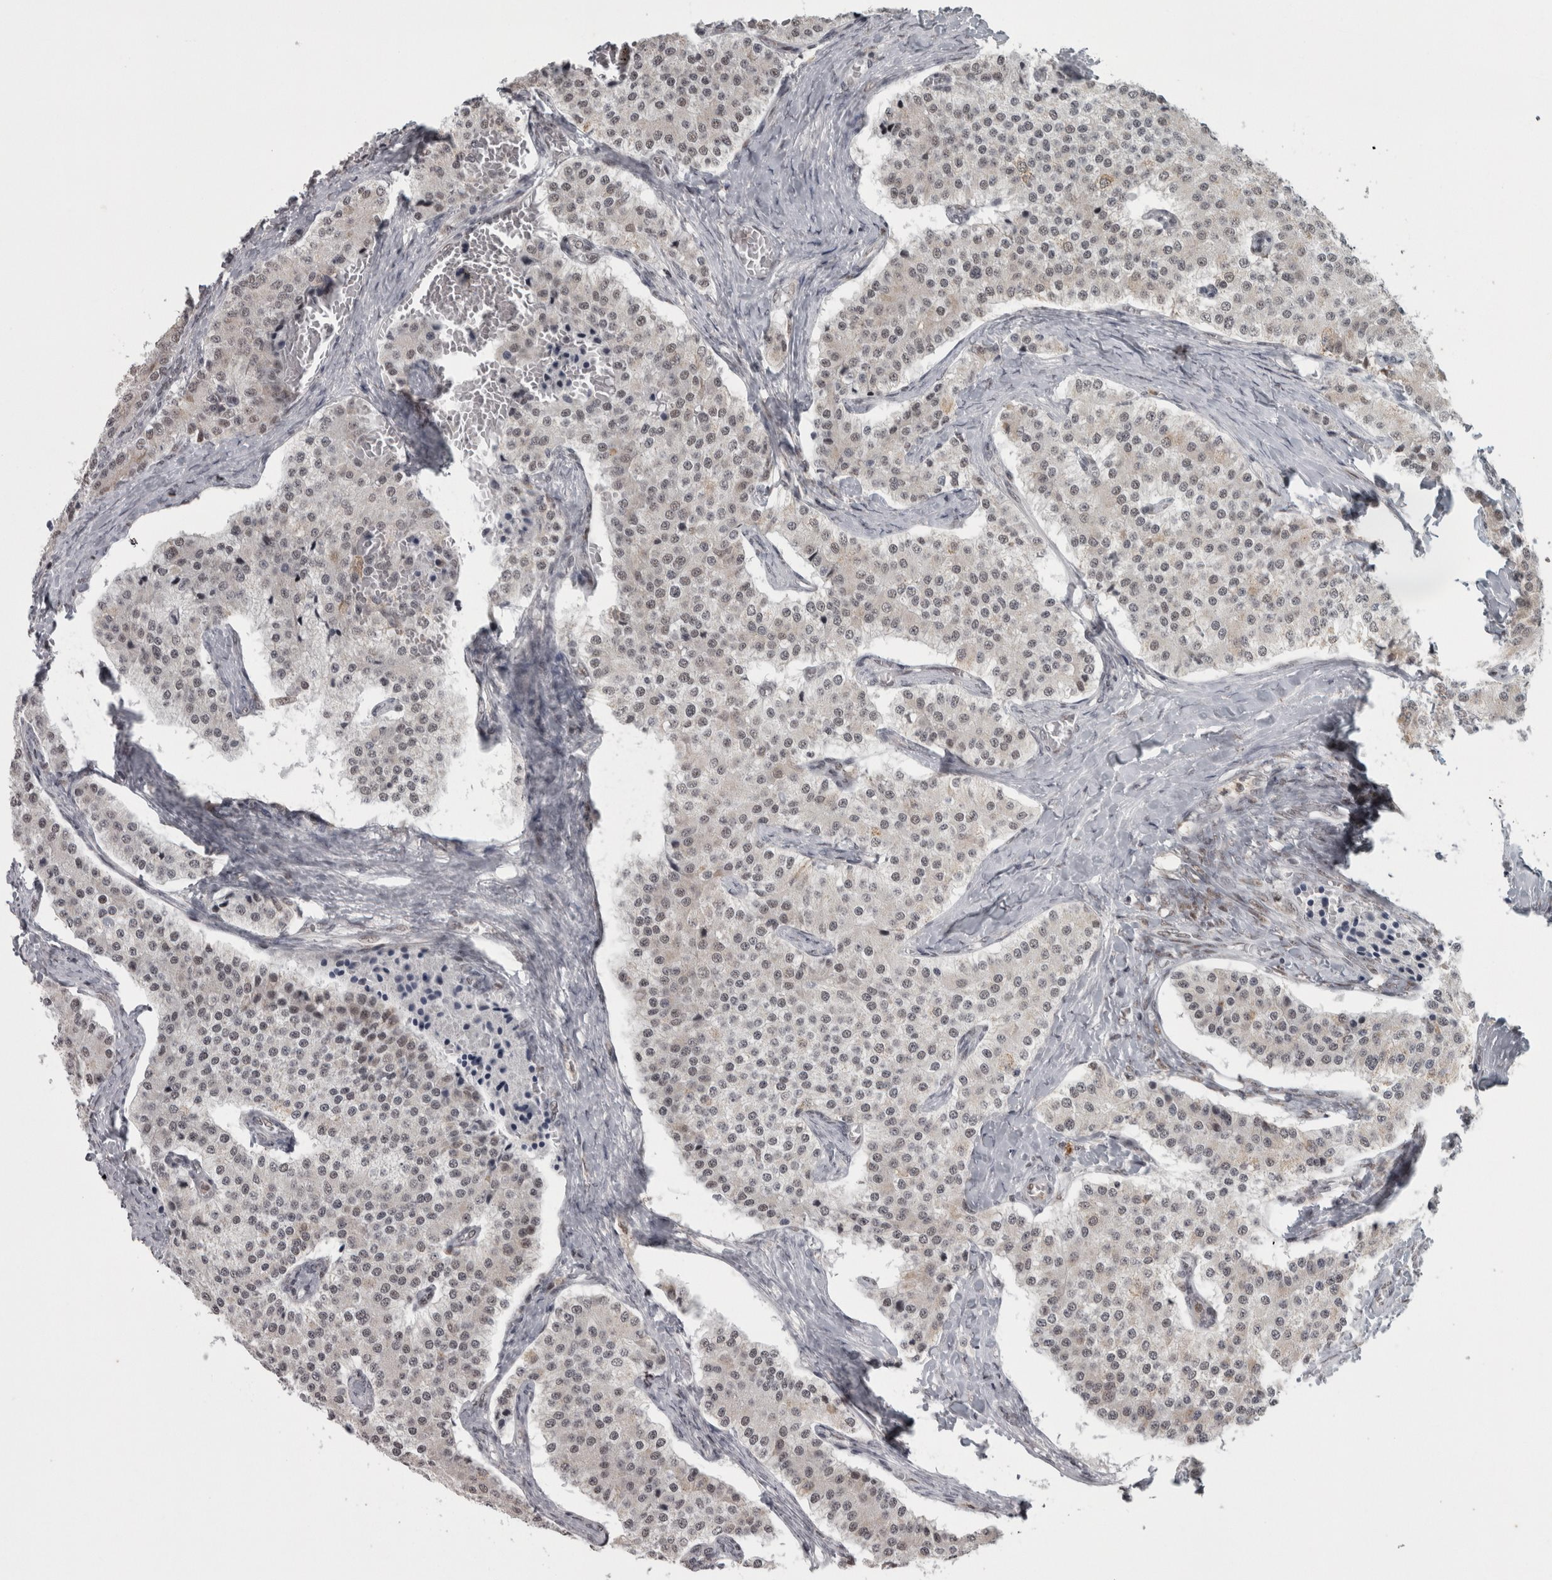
{"staining": {"intensity": "weak", "quantity": "25%-75%", "location": "nuclear"}, "tissue": "carcinoid", "cell_type": "Tumor cells", "image_type": "cancer", "snomed": [{"axis": "morphology", "description": "Carcinoid, malignant, NOS"}, {"axis": "topography", "description": "Colon"}], "caption": "The photomicrograph displays staining of carcinoid (malignant), revealing weak nuclear protein expression (brown color) within tumor cells.", "gene": "MICU3", "patient": {"sex": "female", "age": 52}}